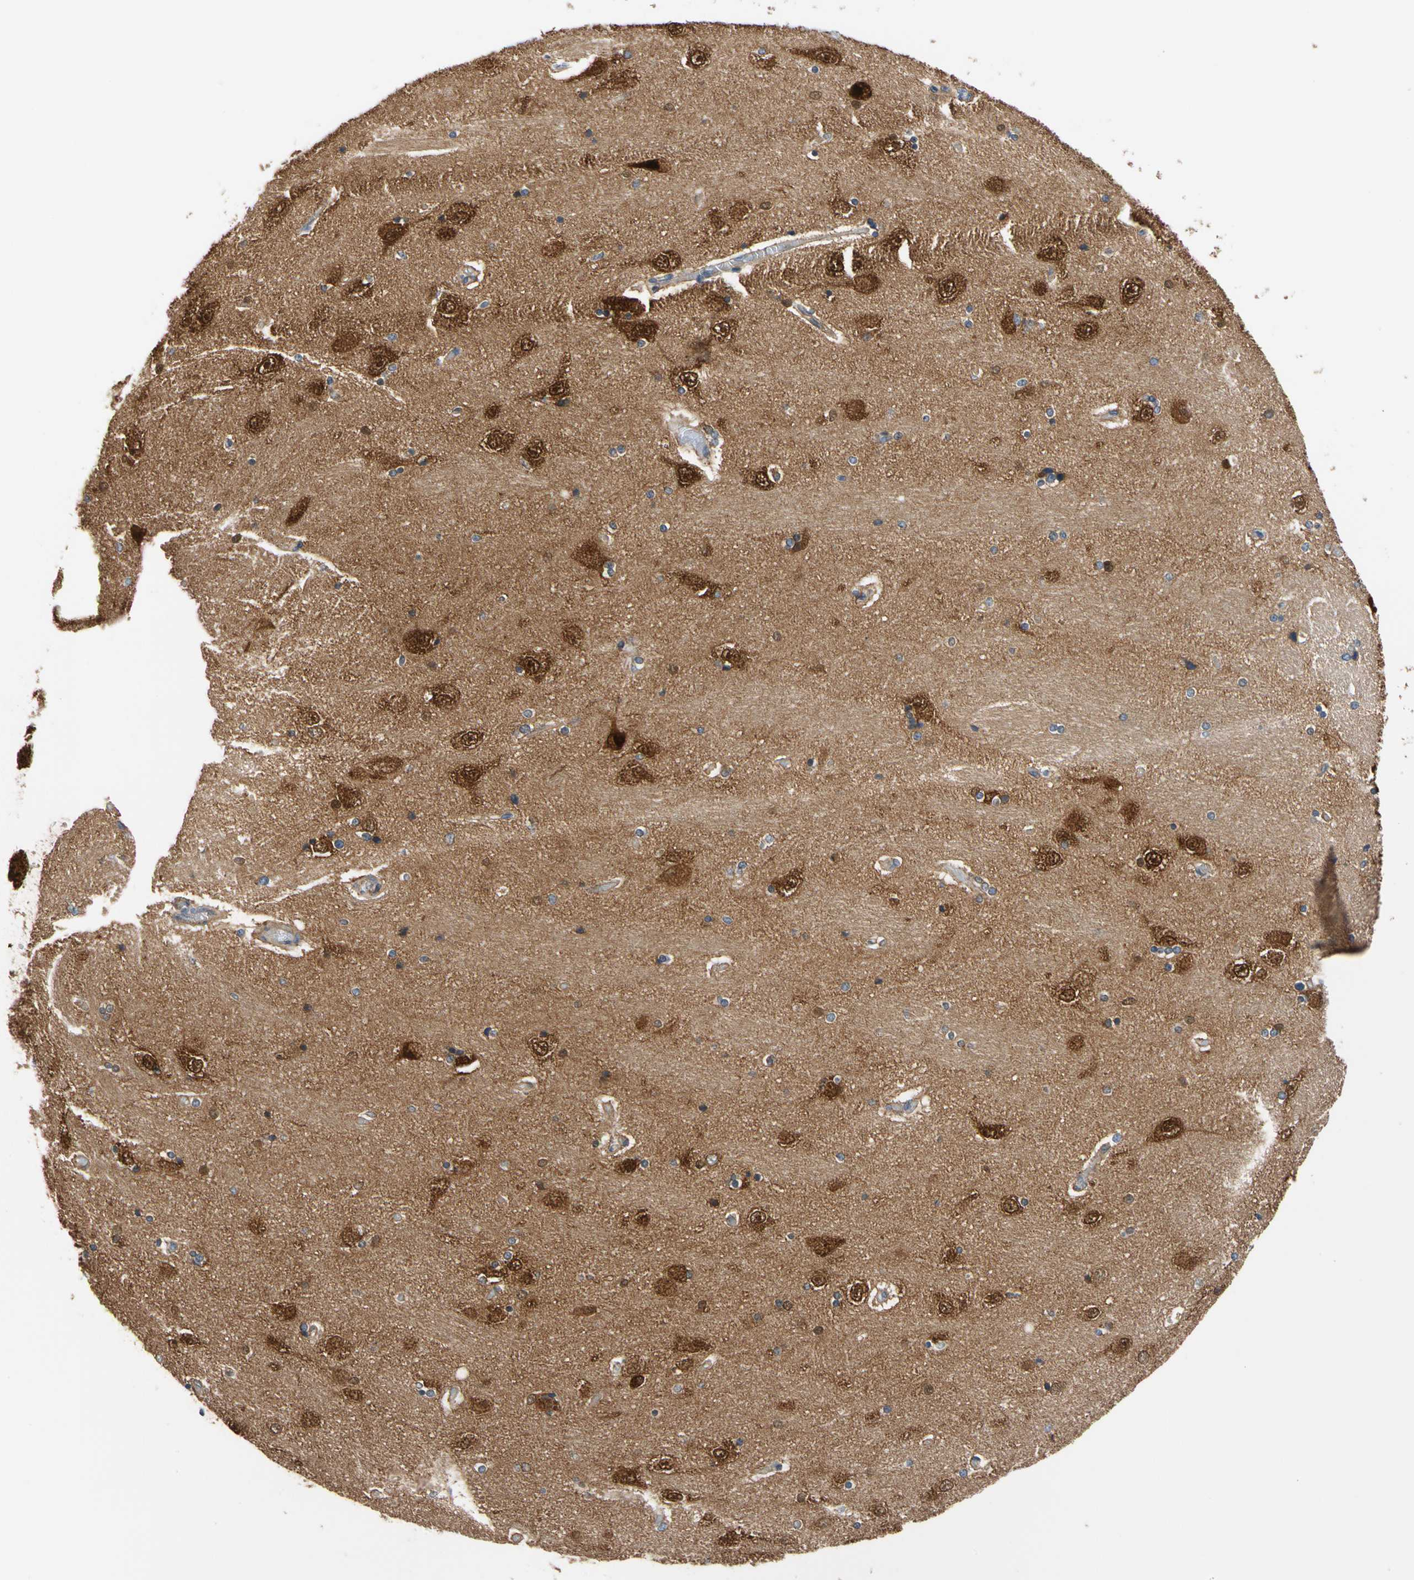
{"staining": {"intensity": "moderate", "quantity": ">75%", "location": "cytoplasmic/membranous"}, "tissue": "hippocampus", "cell_type": "Glial cells", "image_type": "normal", "snomed": [{"axis": "morphology", "description": "Normal tissue, NOS"}, {"axis": "topography", "description": "Hippocampus"}], "caption": "High-magnification brightfield microscopy of unremarkable hippocampus stained with DAB (3,3'-diaminobenzidine) (brown) and counterstained with hematoxylin (blue). glial cells exhibit moderate cytoplasmic/membranous positivity is present in about>75% of cells. (brown staining indicates protein expression, while blue staining denotes nuclei).", "gene": "GPHN", "patient": {"sex": "female", "age": 54}}